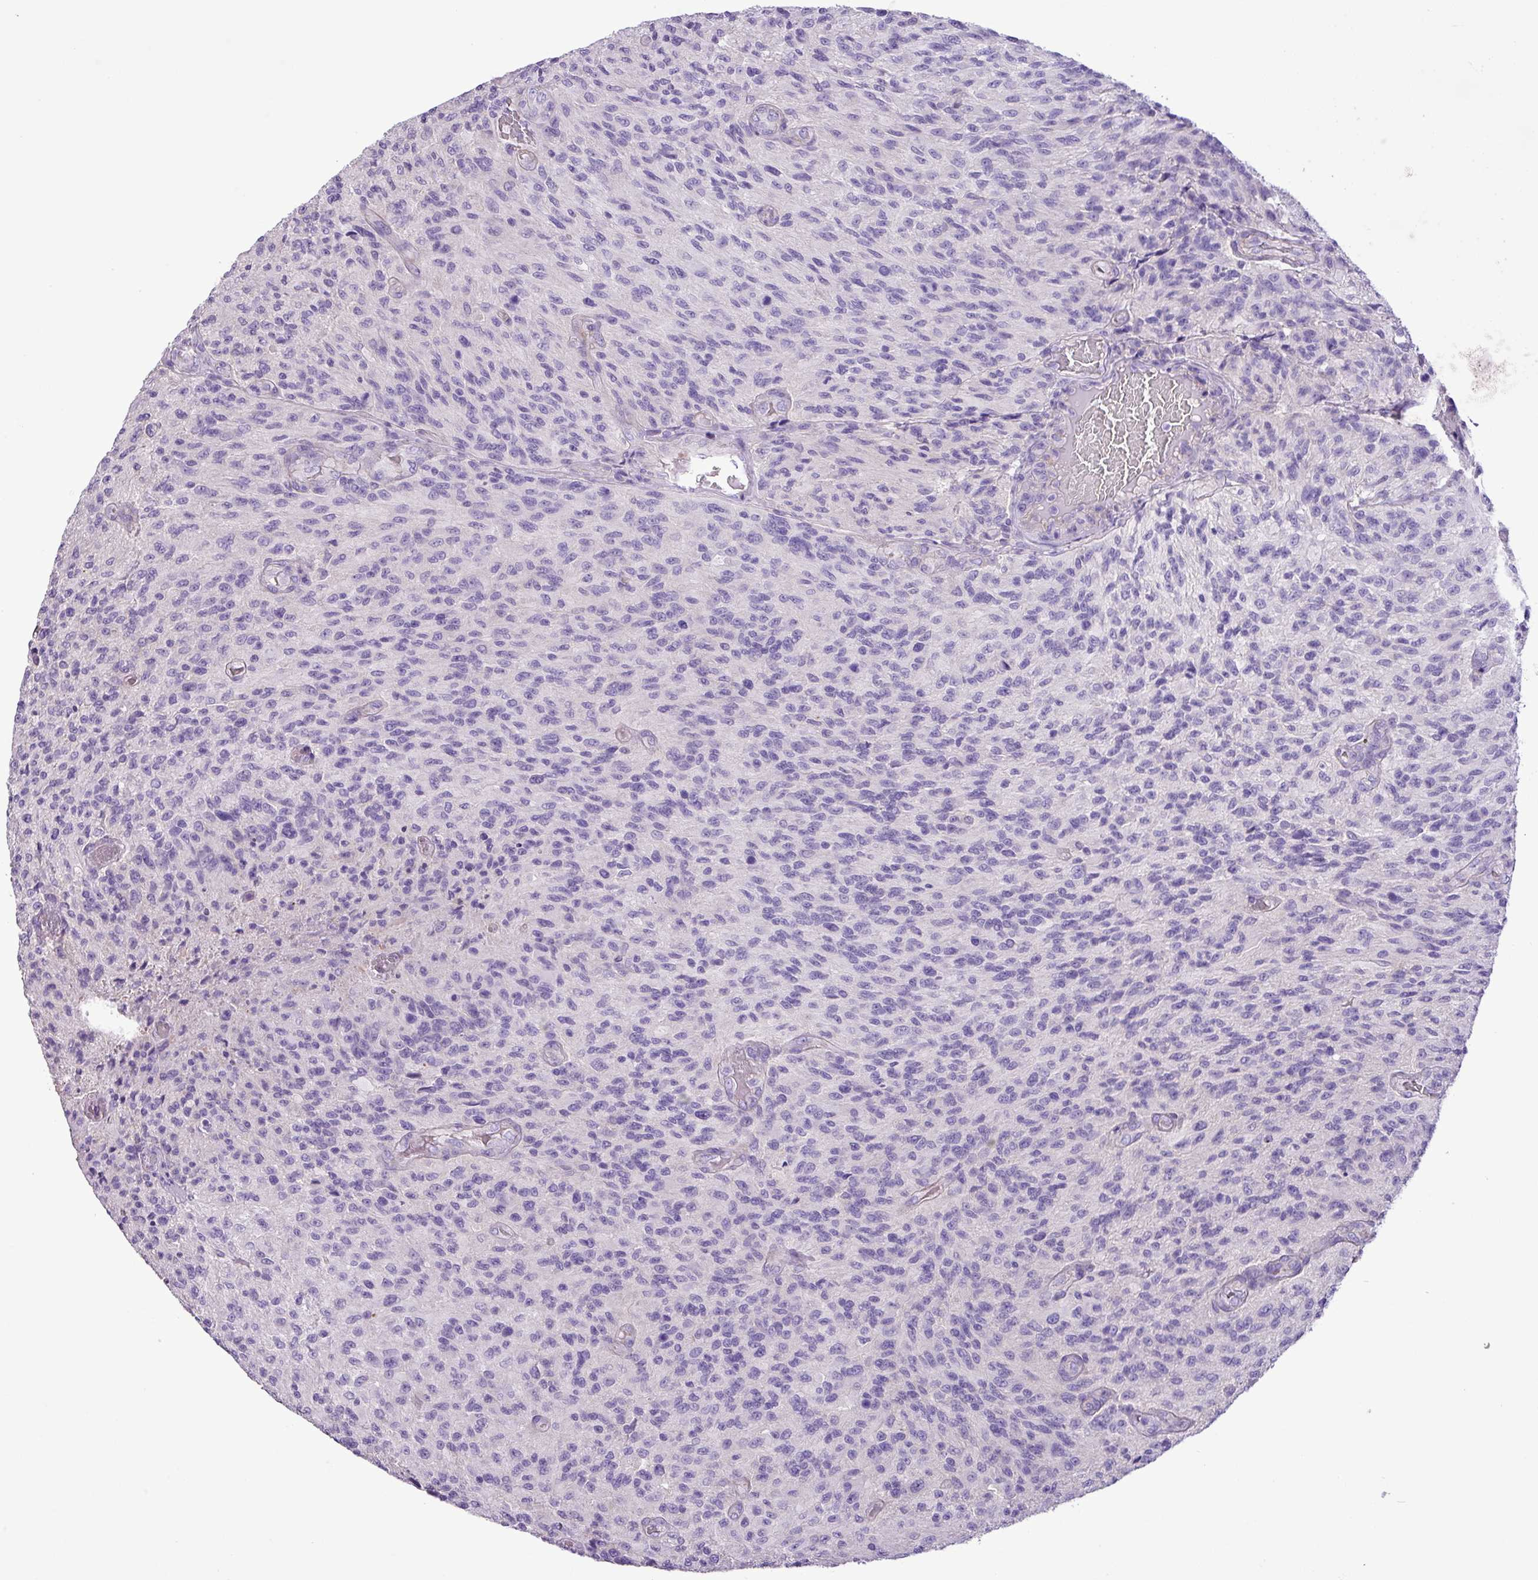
{"staining": {"intensity": "negative", "quantity": "none", "location": "none"}, "tissue": "glioma", "cell_type": "Tumor cells", "image_type": "cancer", "snomed": [{"axis": "morphology", "description": "Normal tissue, NOS"}, {"axis": "morphology", "description": "Glioma, malignant, High grade"}, {"axis": "topography", "description": "Cerebral cortex"}], "caption": "Human malignant glioma (high-grade) stained for a protein using IHC displays no expression in tumor cells.", "gene": "ZNF334", "patient": {"sex": "male", "age": 56}}